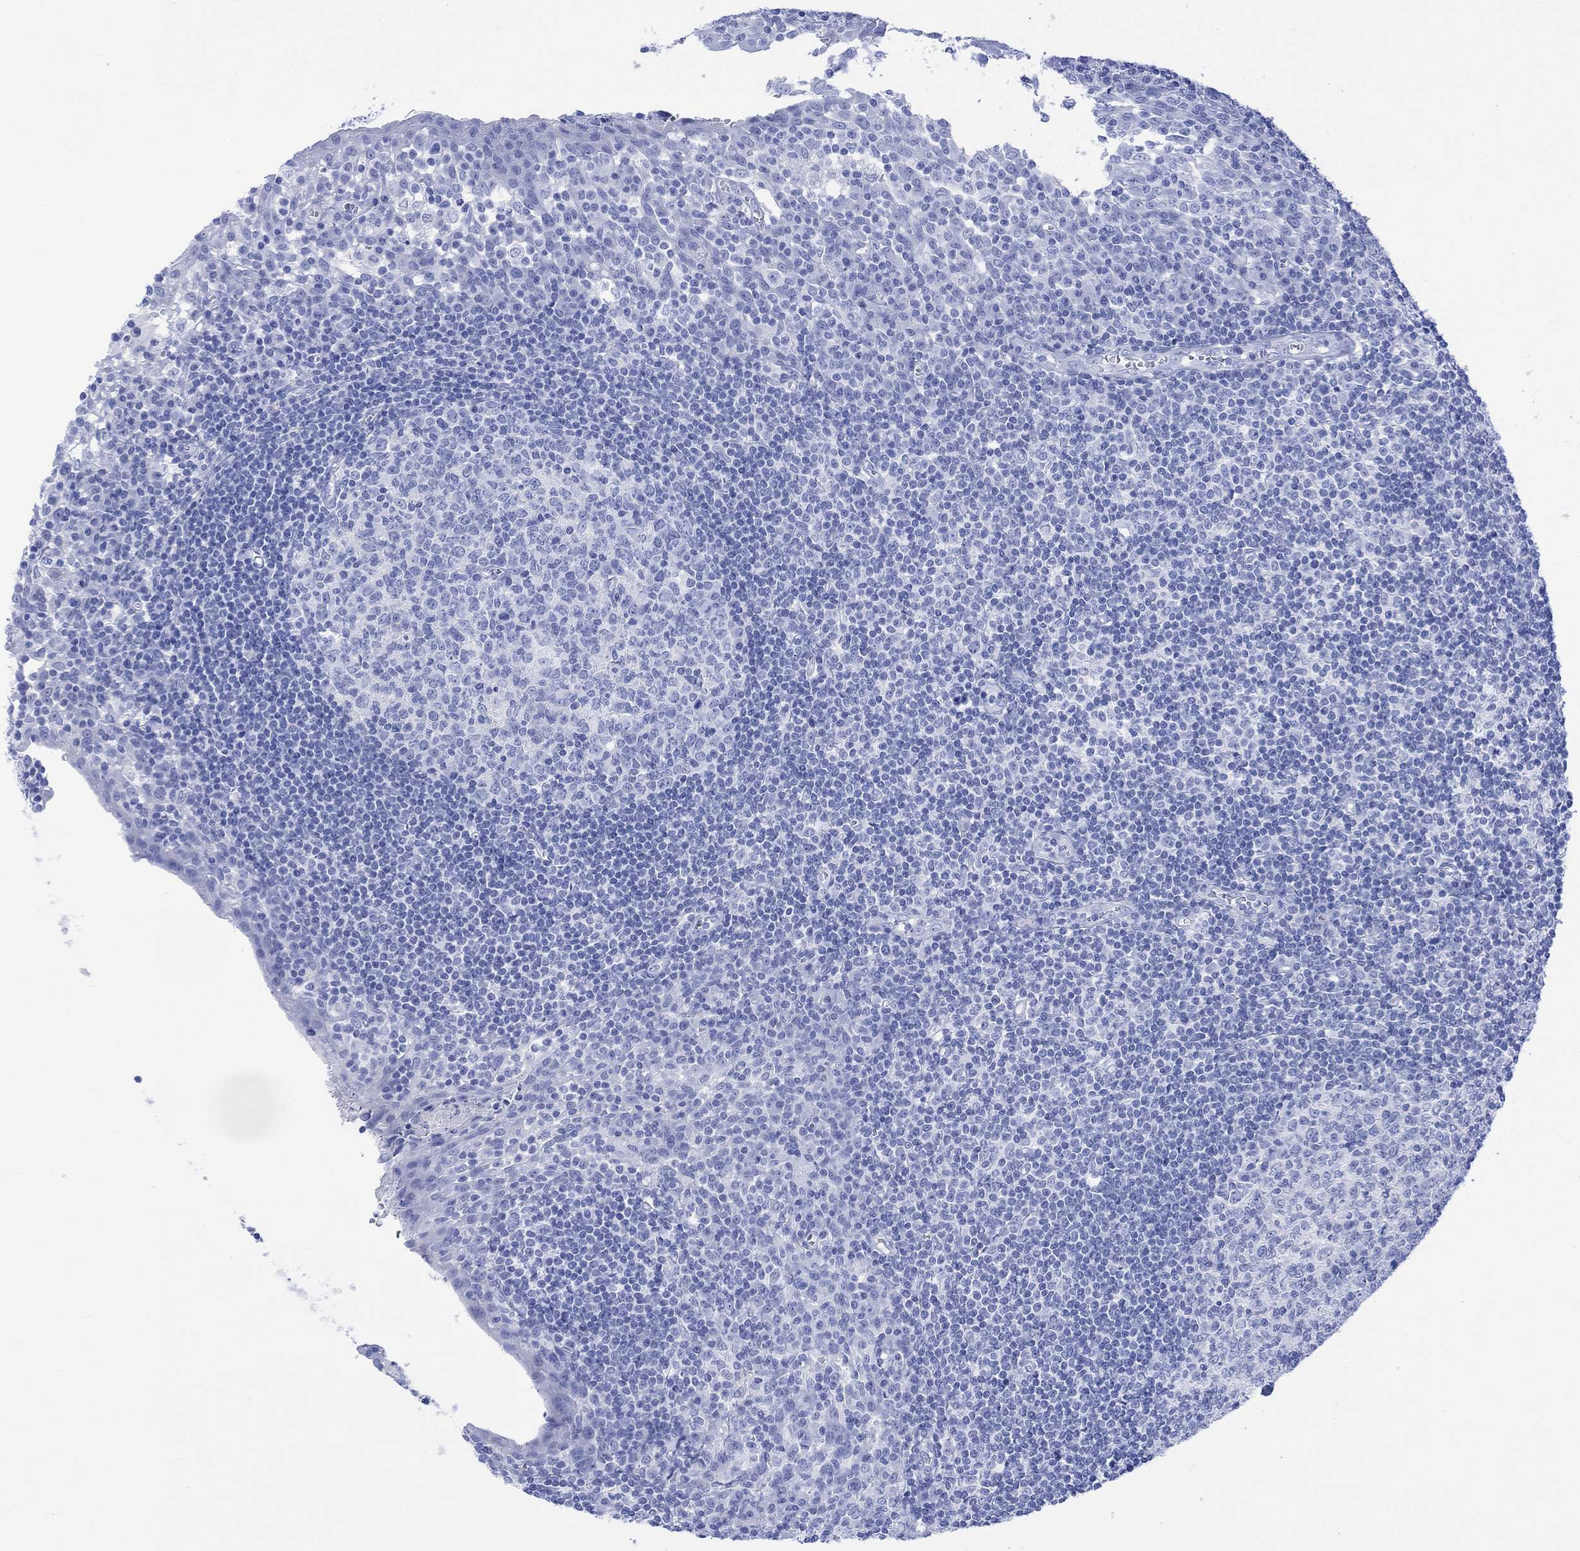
{"staining": {"intensity": "negative", "quantity": "none", "location": "none"}, "tissue": "tonsil", "cell_type": "Germinal center cells", "image_type": "normal", "snomed": [{"axis": "morphology", "description": "Normal tissue, NOS"}, {"axis": "topography", "description": "Tonsil"}], "caption": "The micrograph exhibits no staining of germinal center cells in normal tonsil. (Brightfield microscopy of DAB immunohistochemistry (IHC) at high magnification).", "gene": "CELF4", "patient": {"sex": "female", "age": 13}}